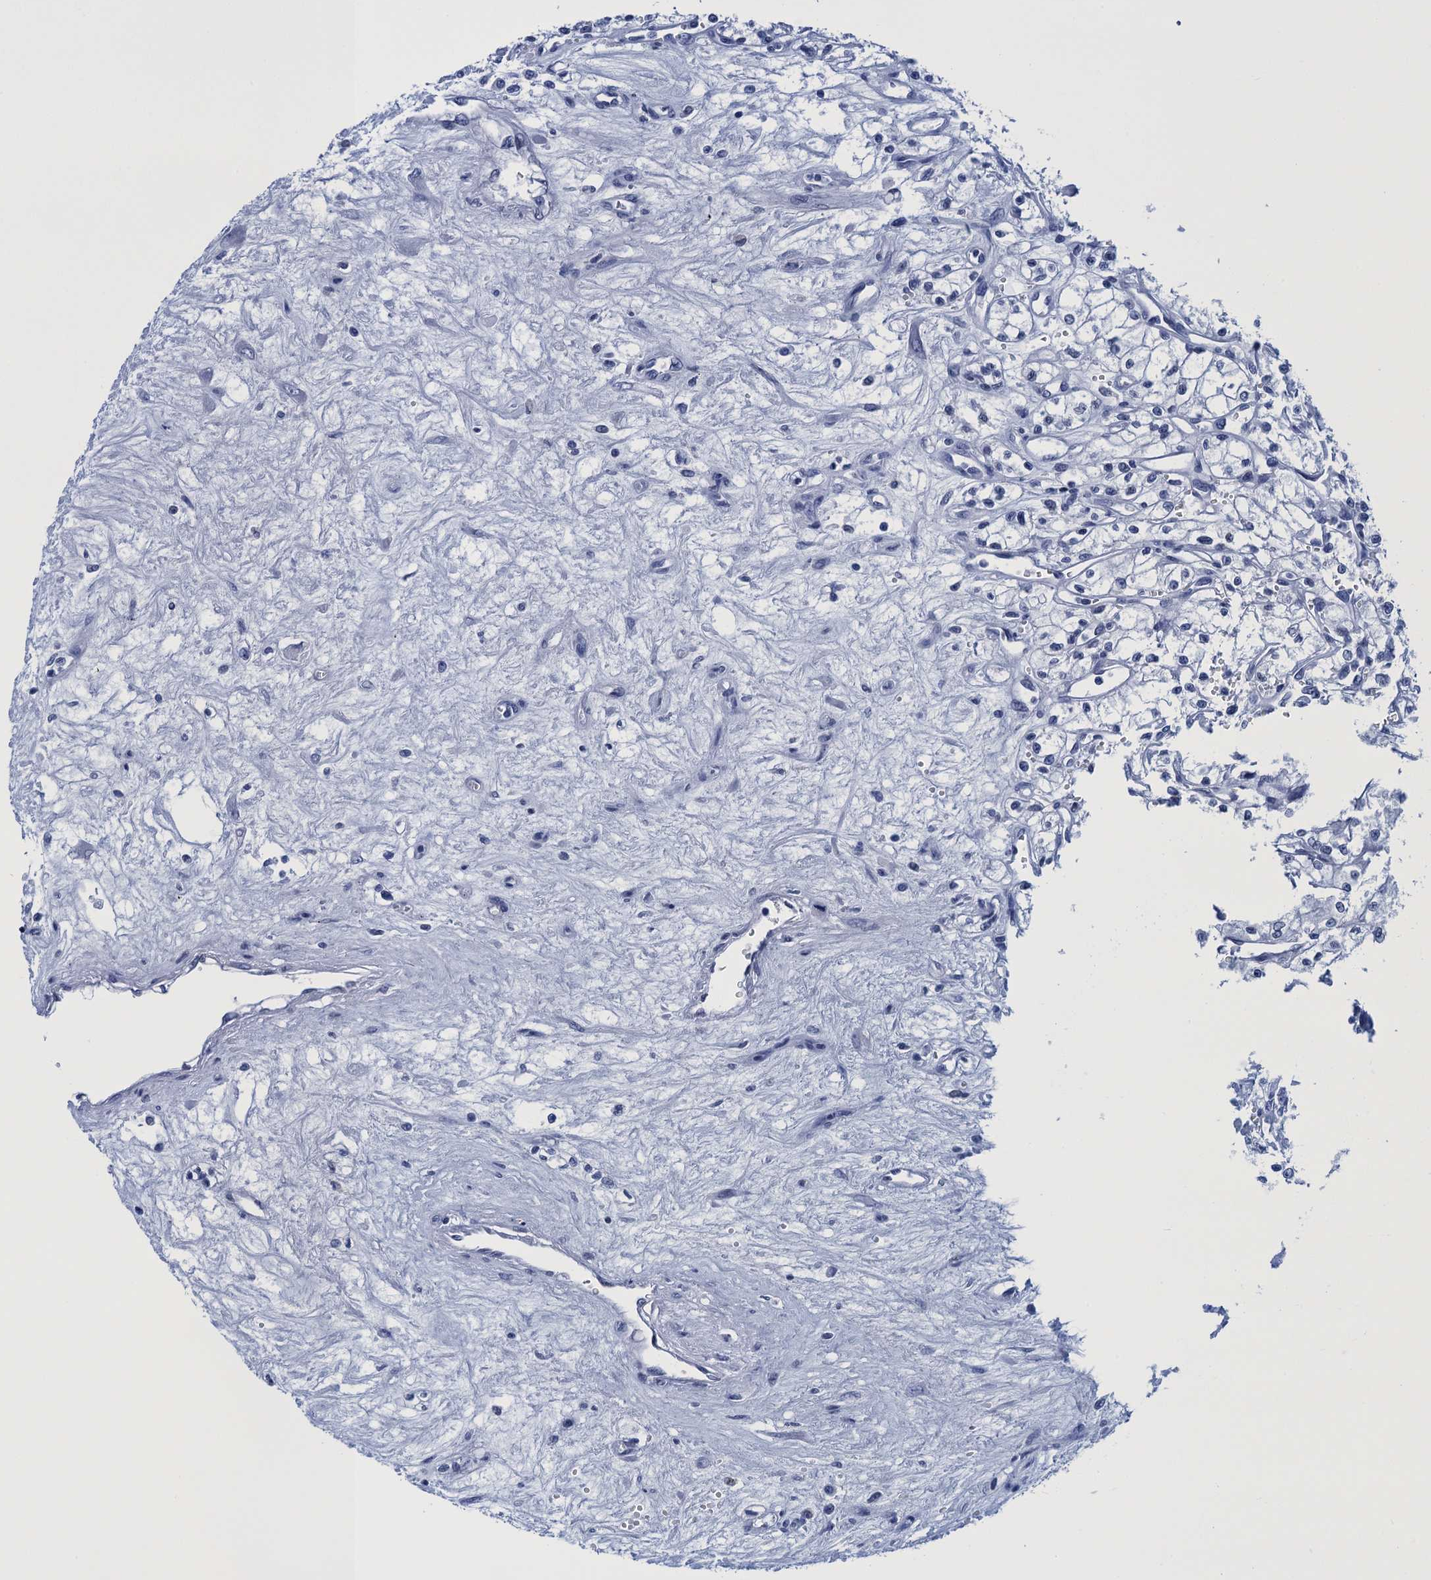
{"staining": {"intensity": "negative", "quantity": "none", "location": "none"}, "tissue": "renal cancer", "cell_type": "Tumor cells", "image_type": "cancer", "snomed": [{"axis": "morphology", "description": "Adenocarcinoma, NOS"}, {"axis": "topography", "description": "Kidney"}], "caption": "Immunohistochemistry of renal cancer demonstrates no positivity in tumor cells.", "gene": "METTL25", "patient": {"sex": "male", "age": 59}}